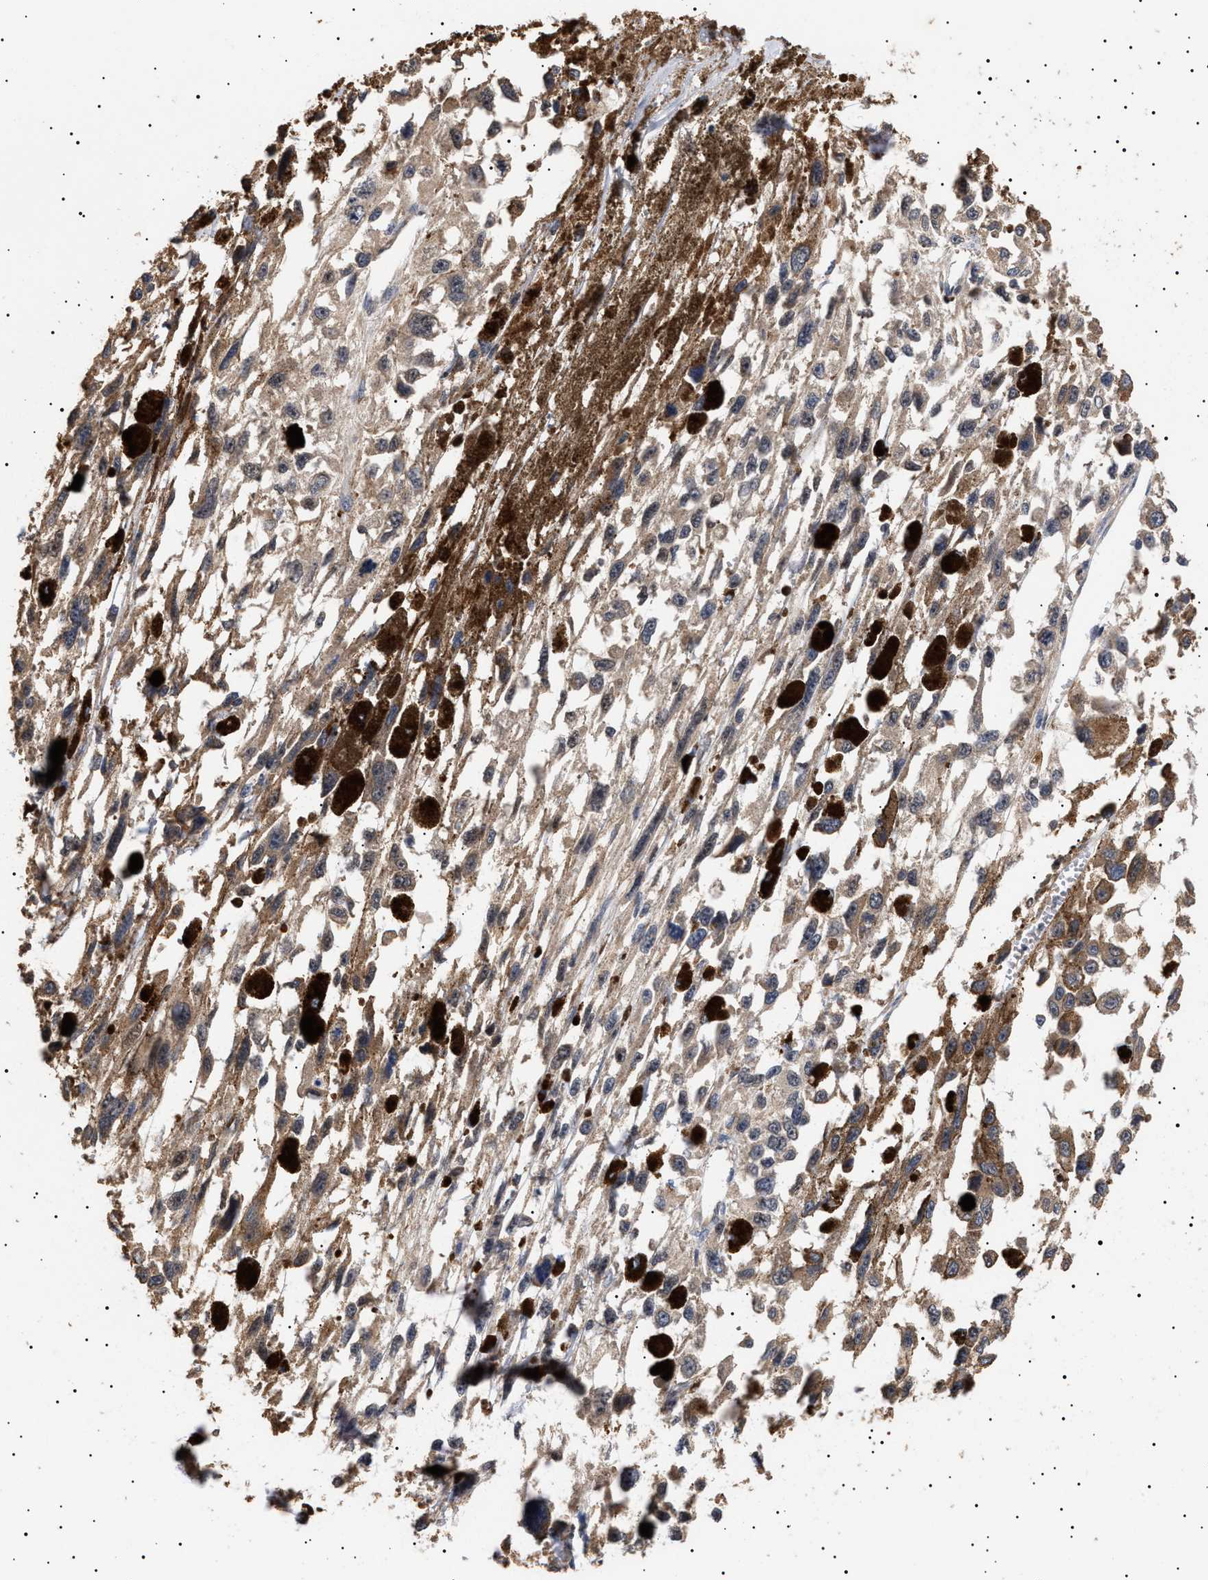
{"staining": {"intensity": "weak", "quantity": ">75%", "location": "cytoplasmic/membranous"}, "tissue": "melanoma", "cell_type": "Tumor cells", "image_type": "cancer", "snomed": [{"axis": "morphology", "description": "Malignant melanoma, Metastatic site"}, {"axis": "topography", "description": "Lymph node"}], "caption": "Weak cytoplasmic/membranous expression for a protein is present in about >75% of tumor cells of melanoma using immunohistochemistry.", "gene": "KRBA1", "patient": {"sex": "male", "age": 59}}